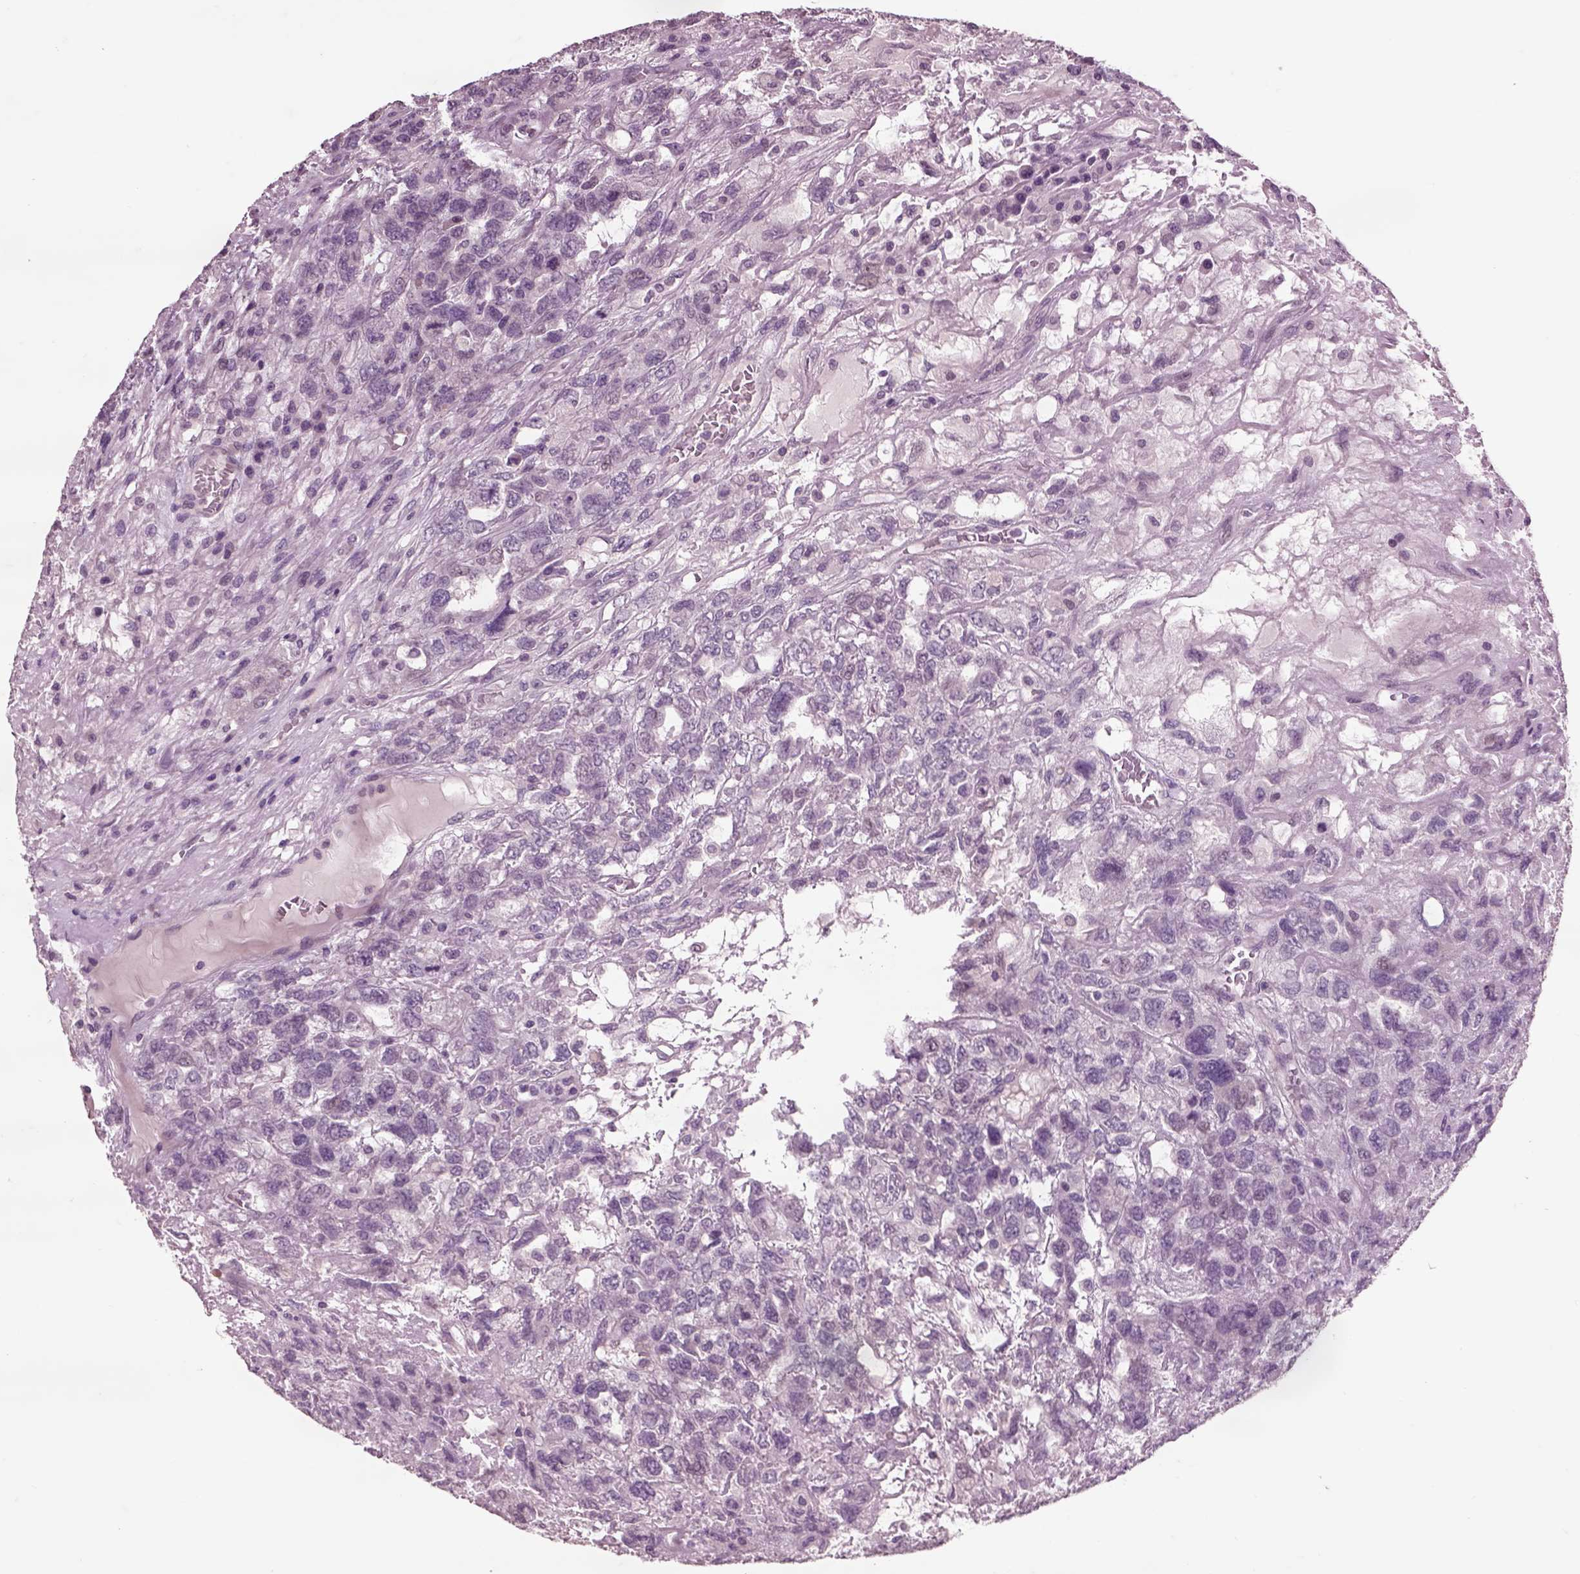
{"staining": {"intensity": "negative", "quantity": "none", "location": "none"}, "tissue": "testis cancer", "cell_type": "Tumor cells", "image_type": "cancer", "snomed": [{"axis": "morphology", "description": "Seminoma, NOS"}, {"axis": "topography", "description": "Testis"}], "caption": "A micrograph of human testis seminoma is negative for staining in tumor cells.", "gene": "CHGB", "patient": {"sex": "male", "age": 52}}